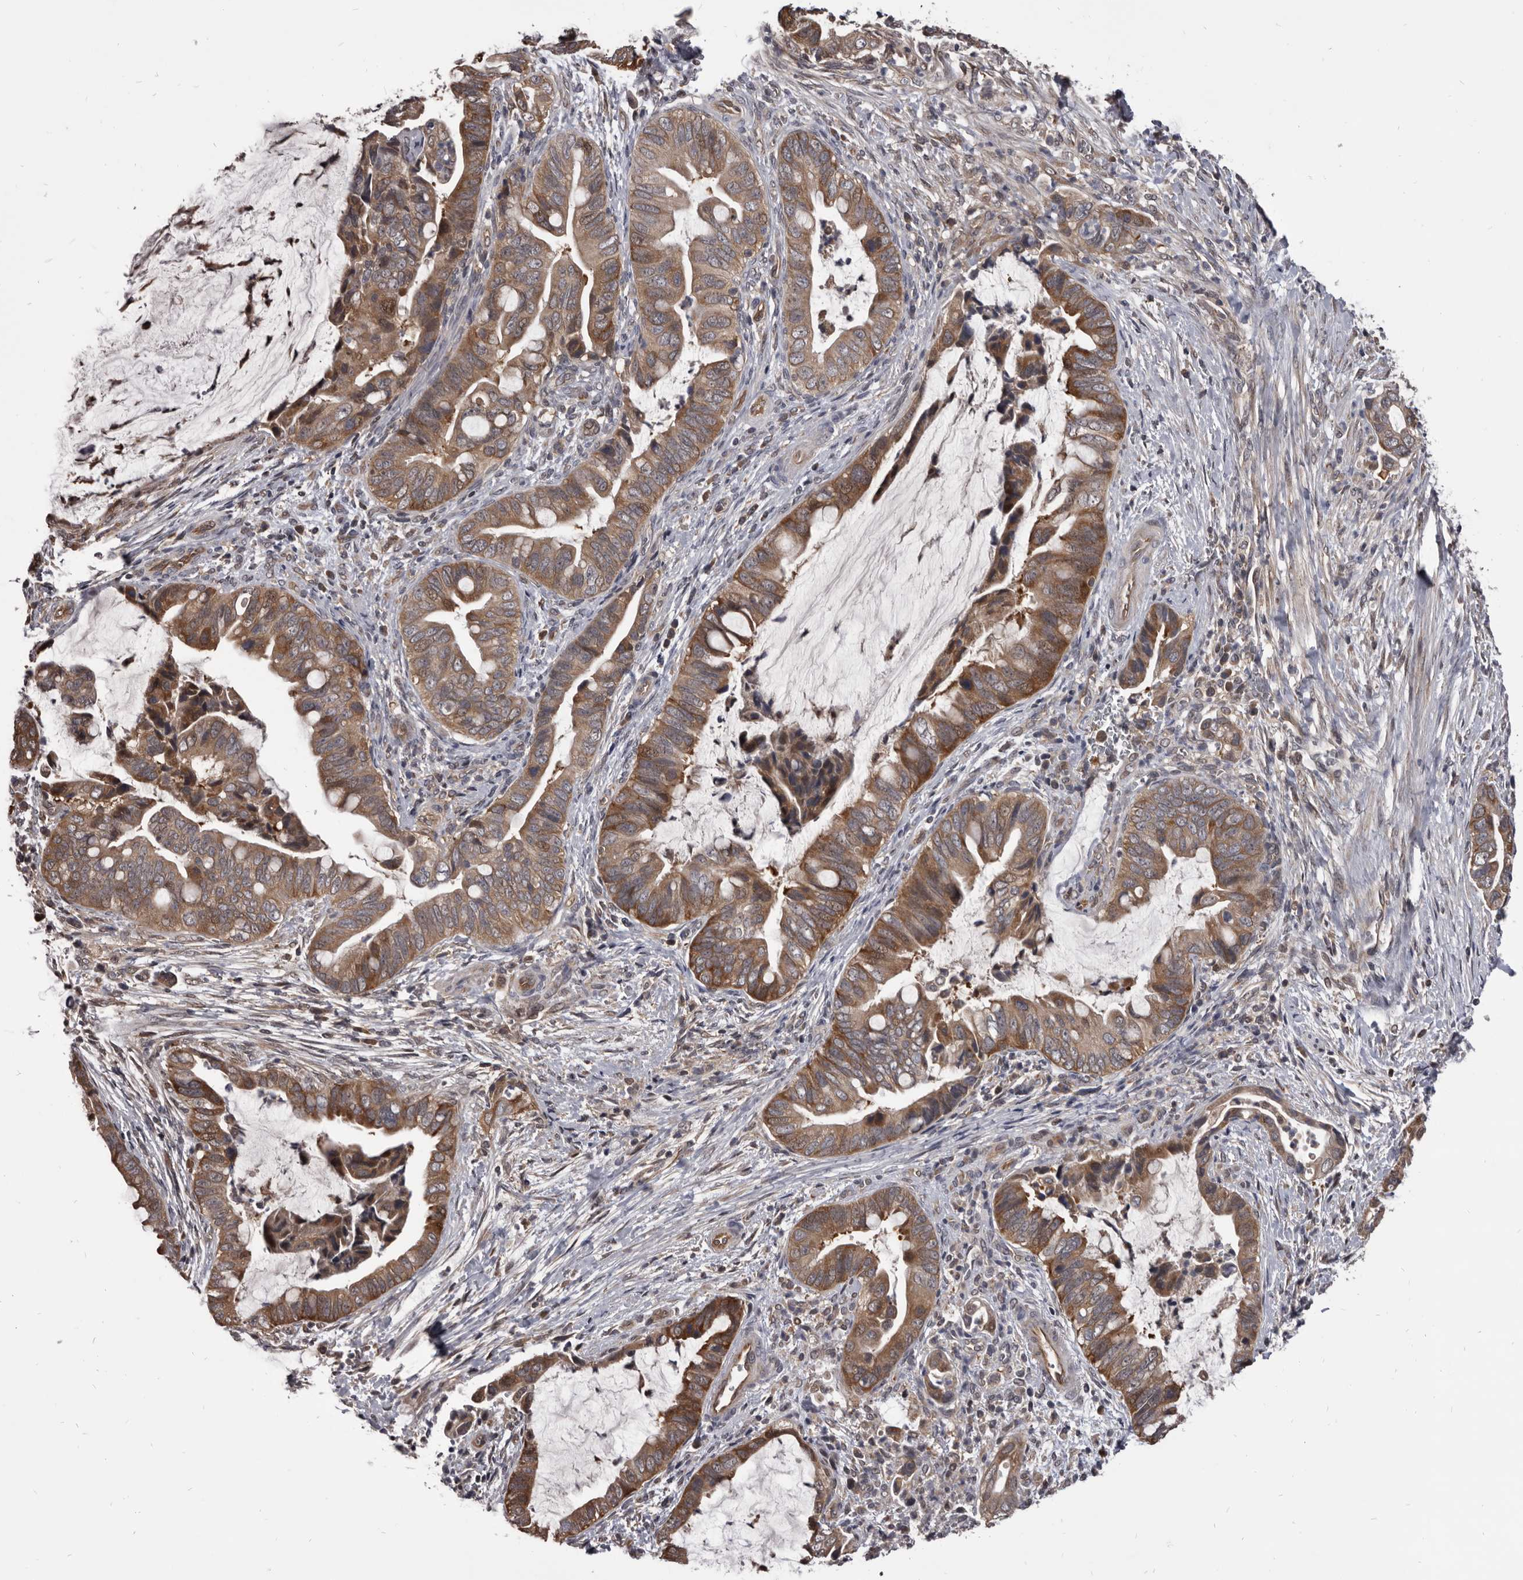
{"staining": {"intensity": "moderate", "quantity": ">75%", "location": "cytoplasmic/membranous"}, "tissue": "pancreatic cancer", "cell_type": "Tumor cells", "image_type": "cancer", "snomed": [{"axis": "morphology", "description": "Adenocarcinoma, NOS"}, {"axis": "topography", "description": "Pancreas"}], "caption": "DAB (3,3'-diaminobenzidine) immunohistochemical staining of pancreatic adenocarcinoma shows moderate cytoplasmic/membranous protein staining in approximately >75% of tumor cells.", "gene": "MAP3K14", "patient": {"sex": "male", "age": 75}}